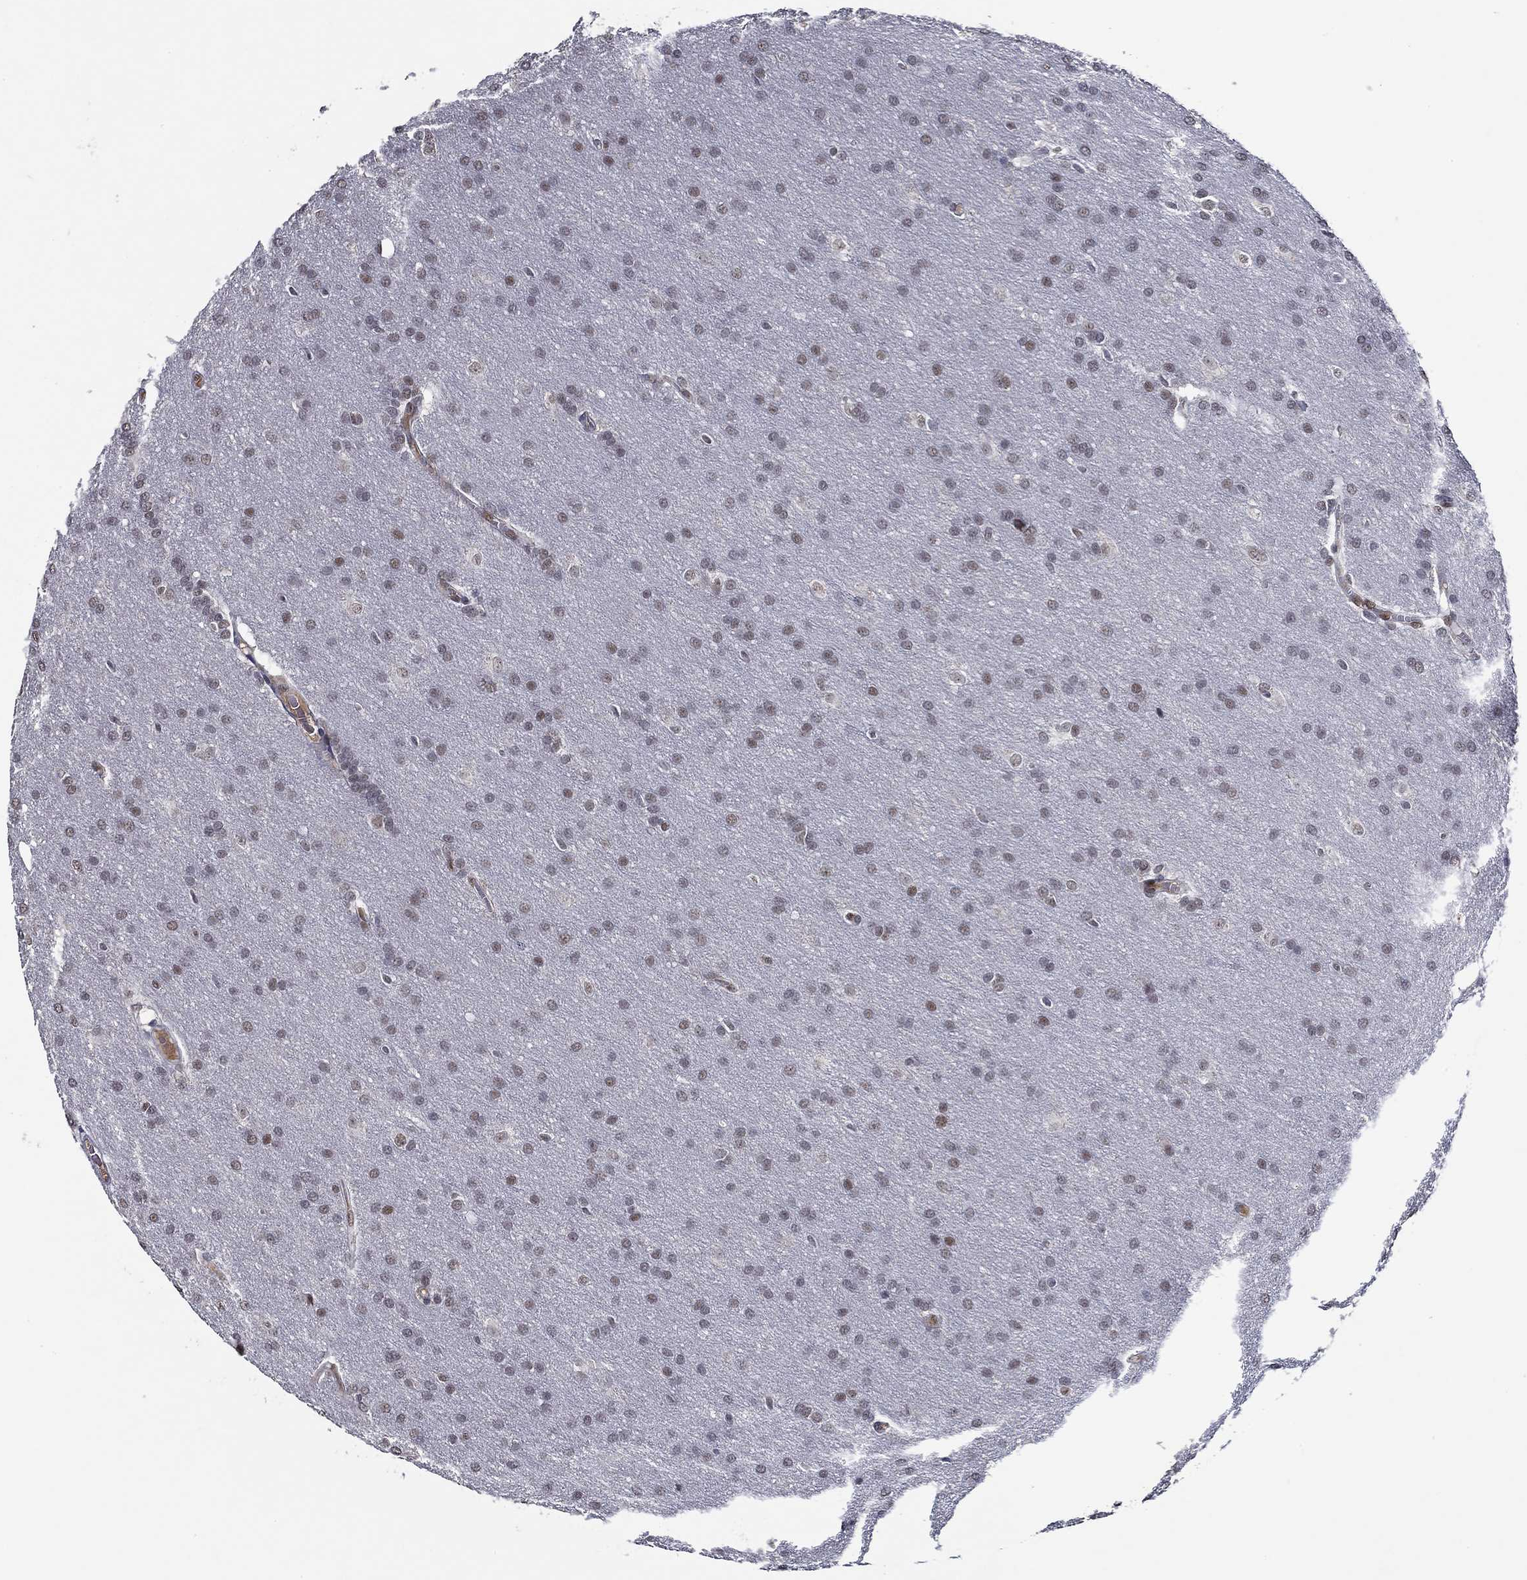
{"staining": {"intensity": "moderate", "quantity": "25%-75%", "location": "nuclear"}, "tissue": "glioma", "cell_type": "Tumor cells", "image_type": "cancer", "snomed": [{"axis": "morphology", "description": "Glioma, malignant, Low grade"}, {"axis": "topography", "description": "Brain"}], "caption": "Glioma was stained to show a protein in brown. There is medium levels of moderate nuclear expression in about 25%-75% of tumor cells.", "gene": "GATA2", "patient": {"sex": "female", "age": 32}}